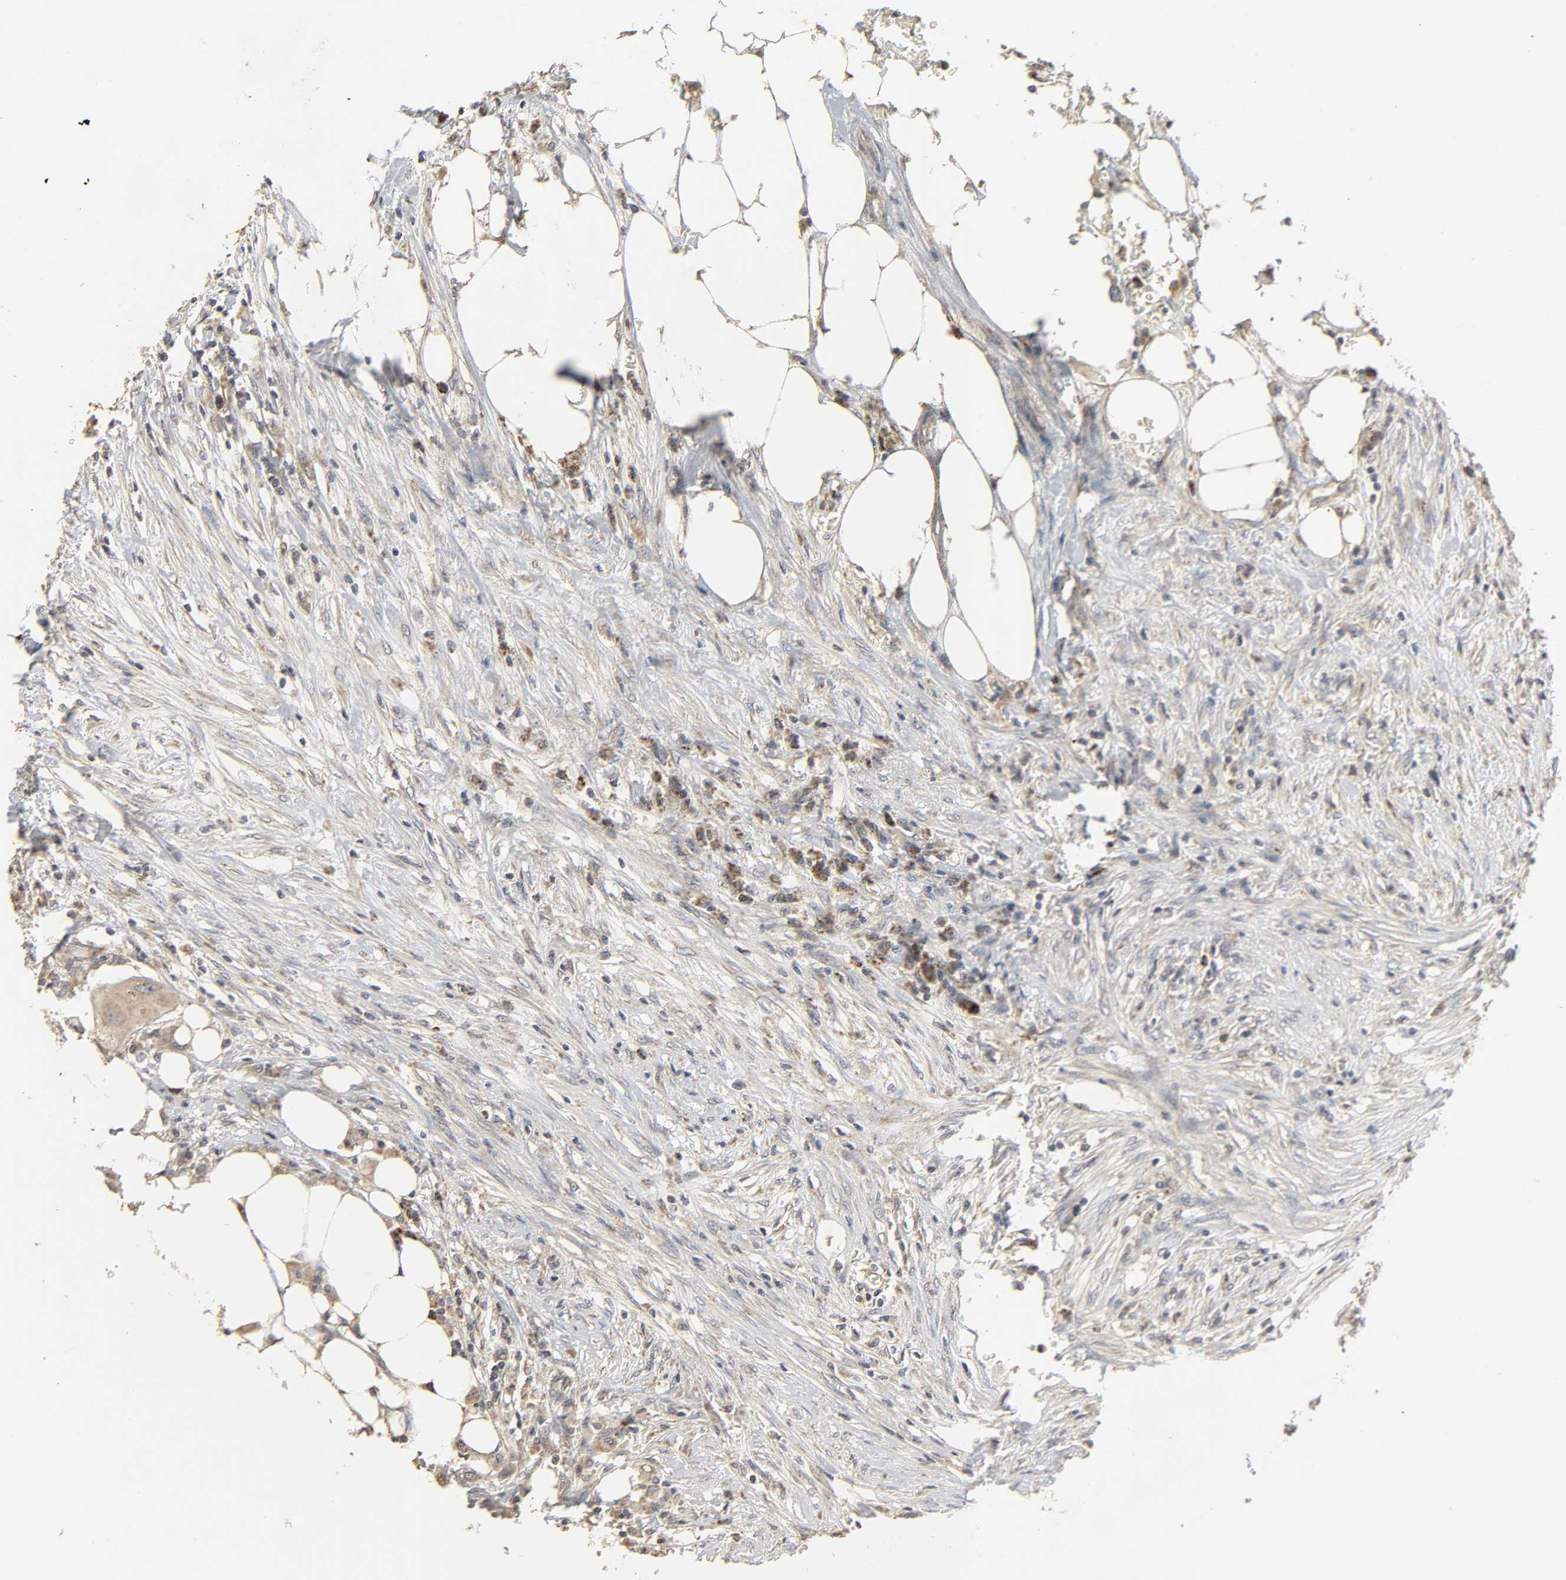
{"staining": {"intensity": "weak", "quantity": ">75%", "location": "cytoplasmic/membranous"}, "tissue": "colorectal cancer", "cell_type": "Tumor cells", "image_type": "cancer", "snomed": [{"axis": "morphology", "description": "Adenocarcinoma, NOS"}, {"axis": "topography", "description": "Colon"}], "caption": "Tumor cells exhibit low levels of weak cytoplasmic/membranous staining in approximately >75% of cells in human colorectal cancer.", "gene": "CLEC4E", "patient": {"sex": "male", "age": 71}}